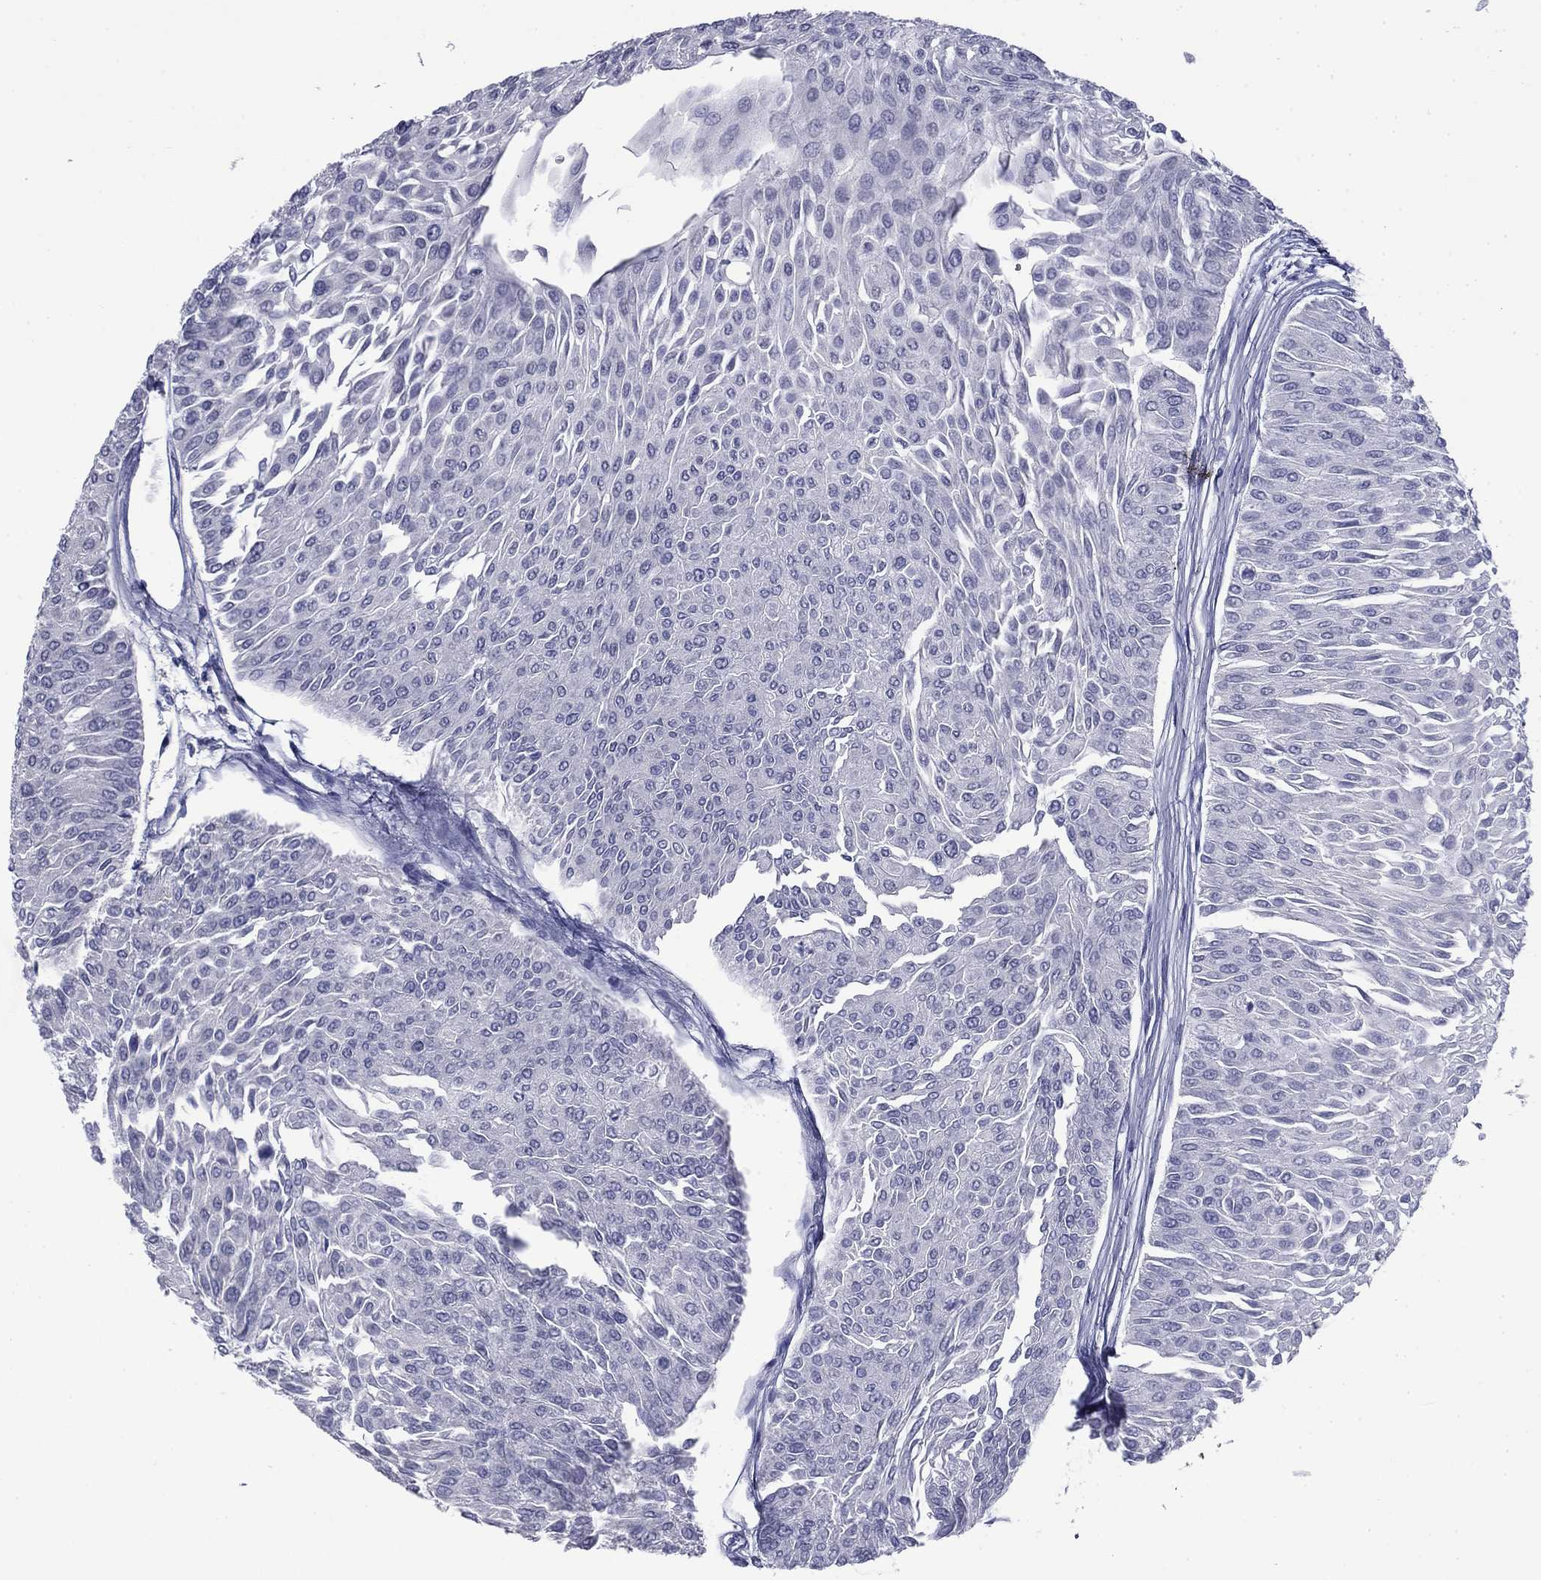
{"staining": {"intensity": "negative", "quantity": "none", "location": "none"}, "tissue": "urothelial cancer", "cell_type": "Tumor cells", "image_type": "cancer", "snomed": [{"axis": "morphology", "description": "Urothelial carcinoma, Low grade"}, {"axis": "topography", "description": "Urinary bladder"}], "caption": "A high-resolution micrograph shows immunohistochemistry staining of low-grade urothelial carcinoma, which demonstrates no significant staining in tumor cells.", "gene": "BCL2L14", "patient": {"sex": "male", "age": 67}}